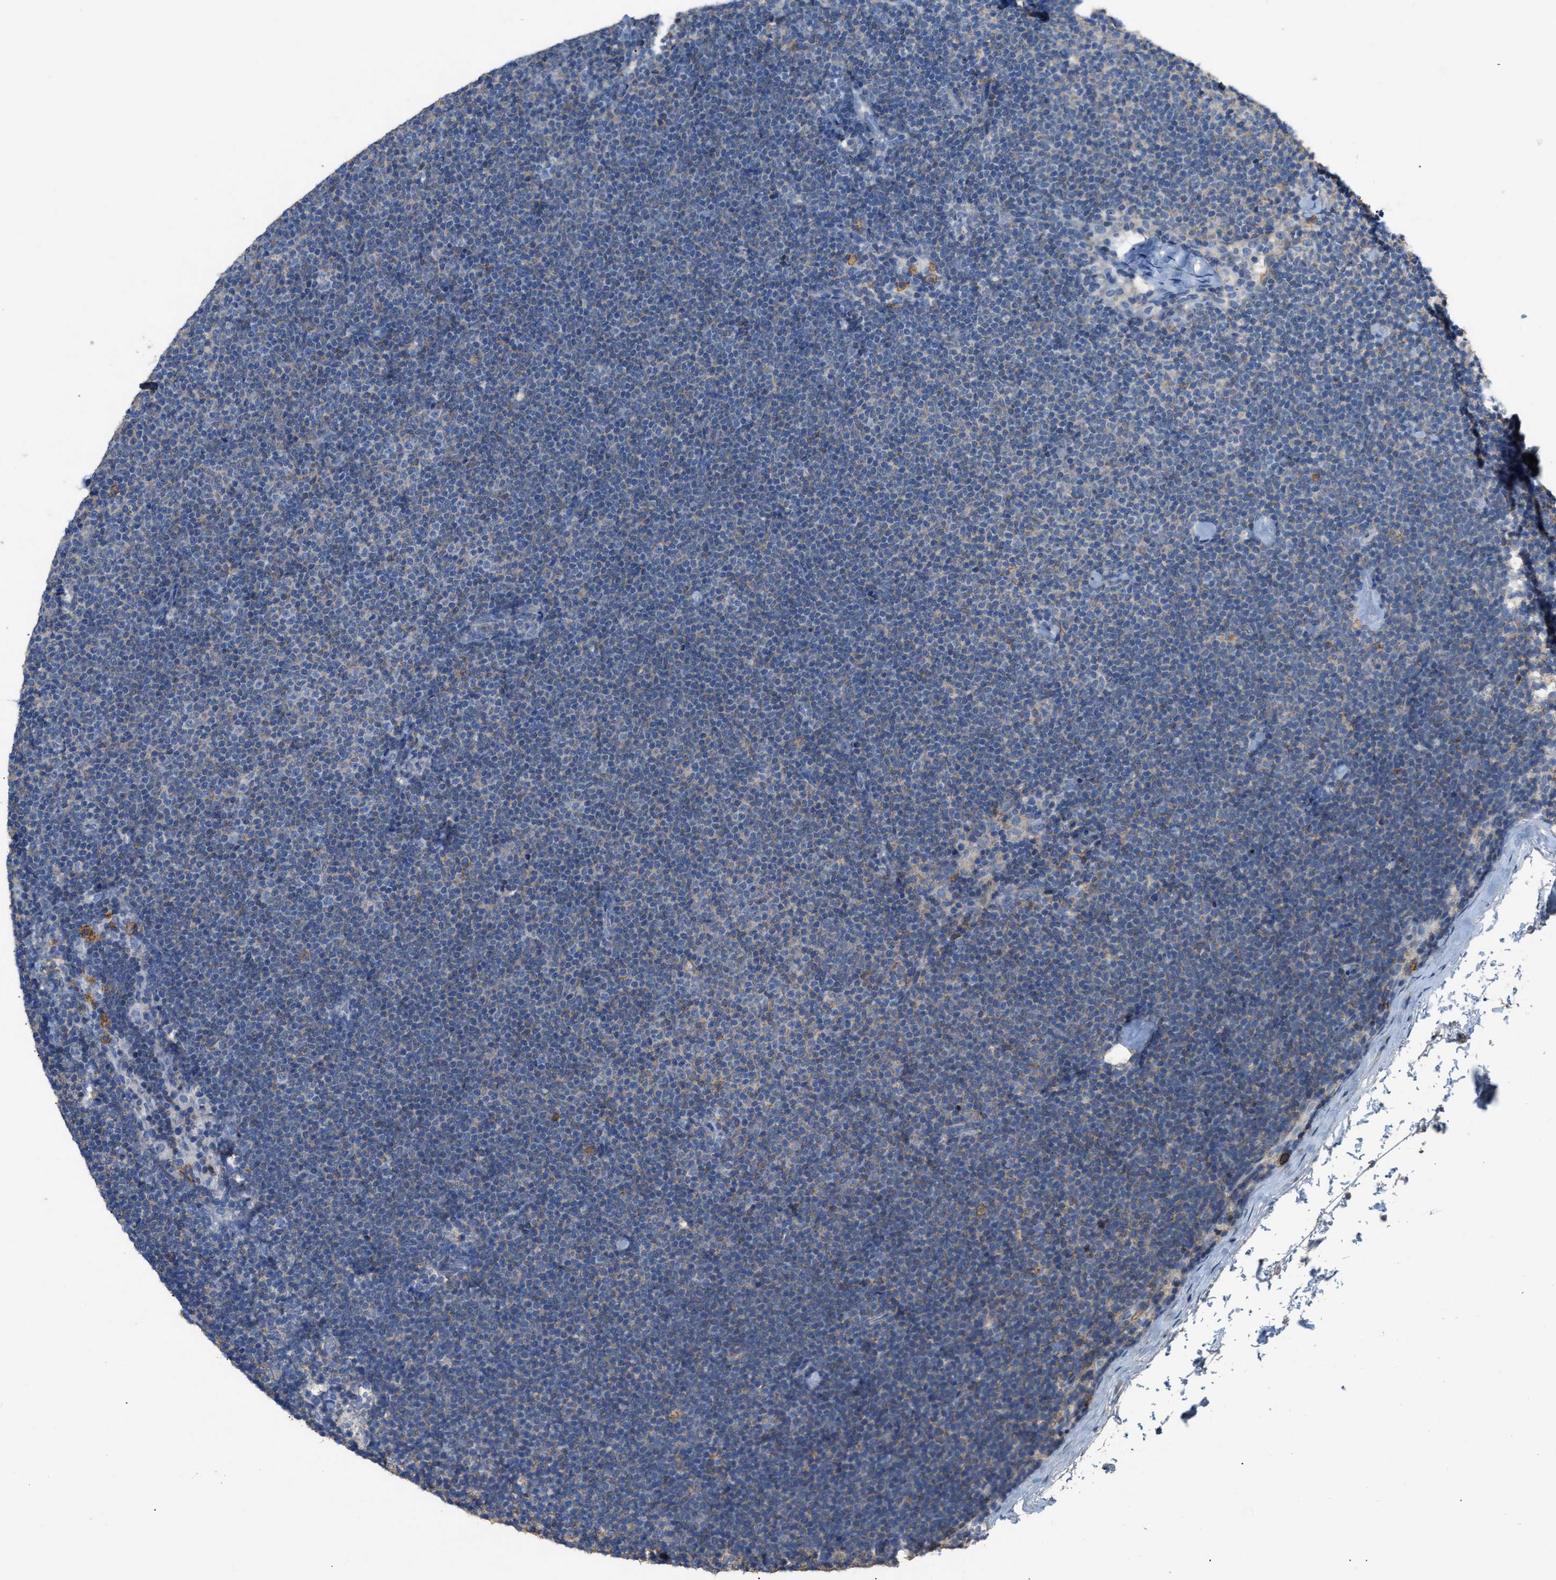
{"staining": {"intensity": "negative", "quantity": "none", "location": "none"}, "tissue": "lymphoma", "cell_type": "Tumor cells", "image_type": "cancer", "snomed": [{"axis": "morphology", "description": "Malignant lymphoma, non-Hodgkin's type, Low grade"}, {"axis": "topography", "description": "Lymph node"}], "caption": "A photomicrograph of low-grade malignant lymphoma, non-Hodgkin's type stained for a protein shows no brown staining in tumor cells. (Stains: DAB (3,3'-diaminobenzidine) IHC with hematoxylin counter stain, Microscopy: brightfield microscopy at high magnification).", "gene": "OR51E1", "patient": {"sex": "female", "age": 53}}